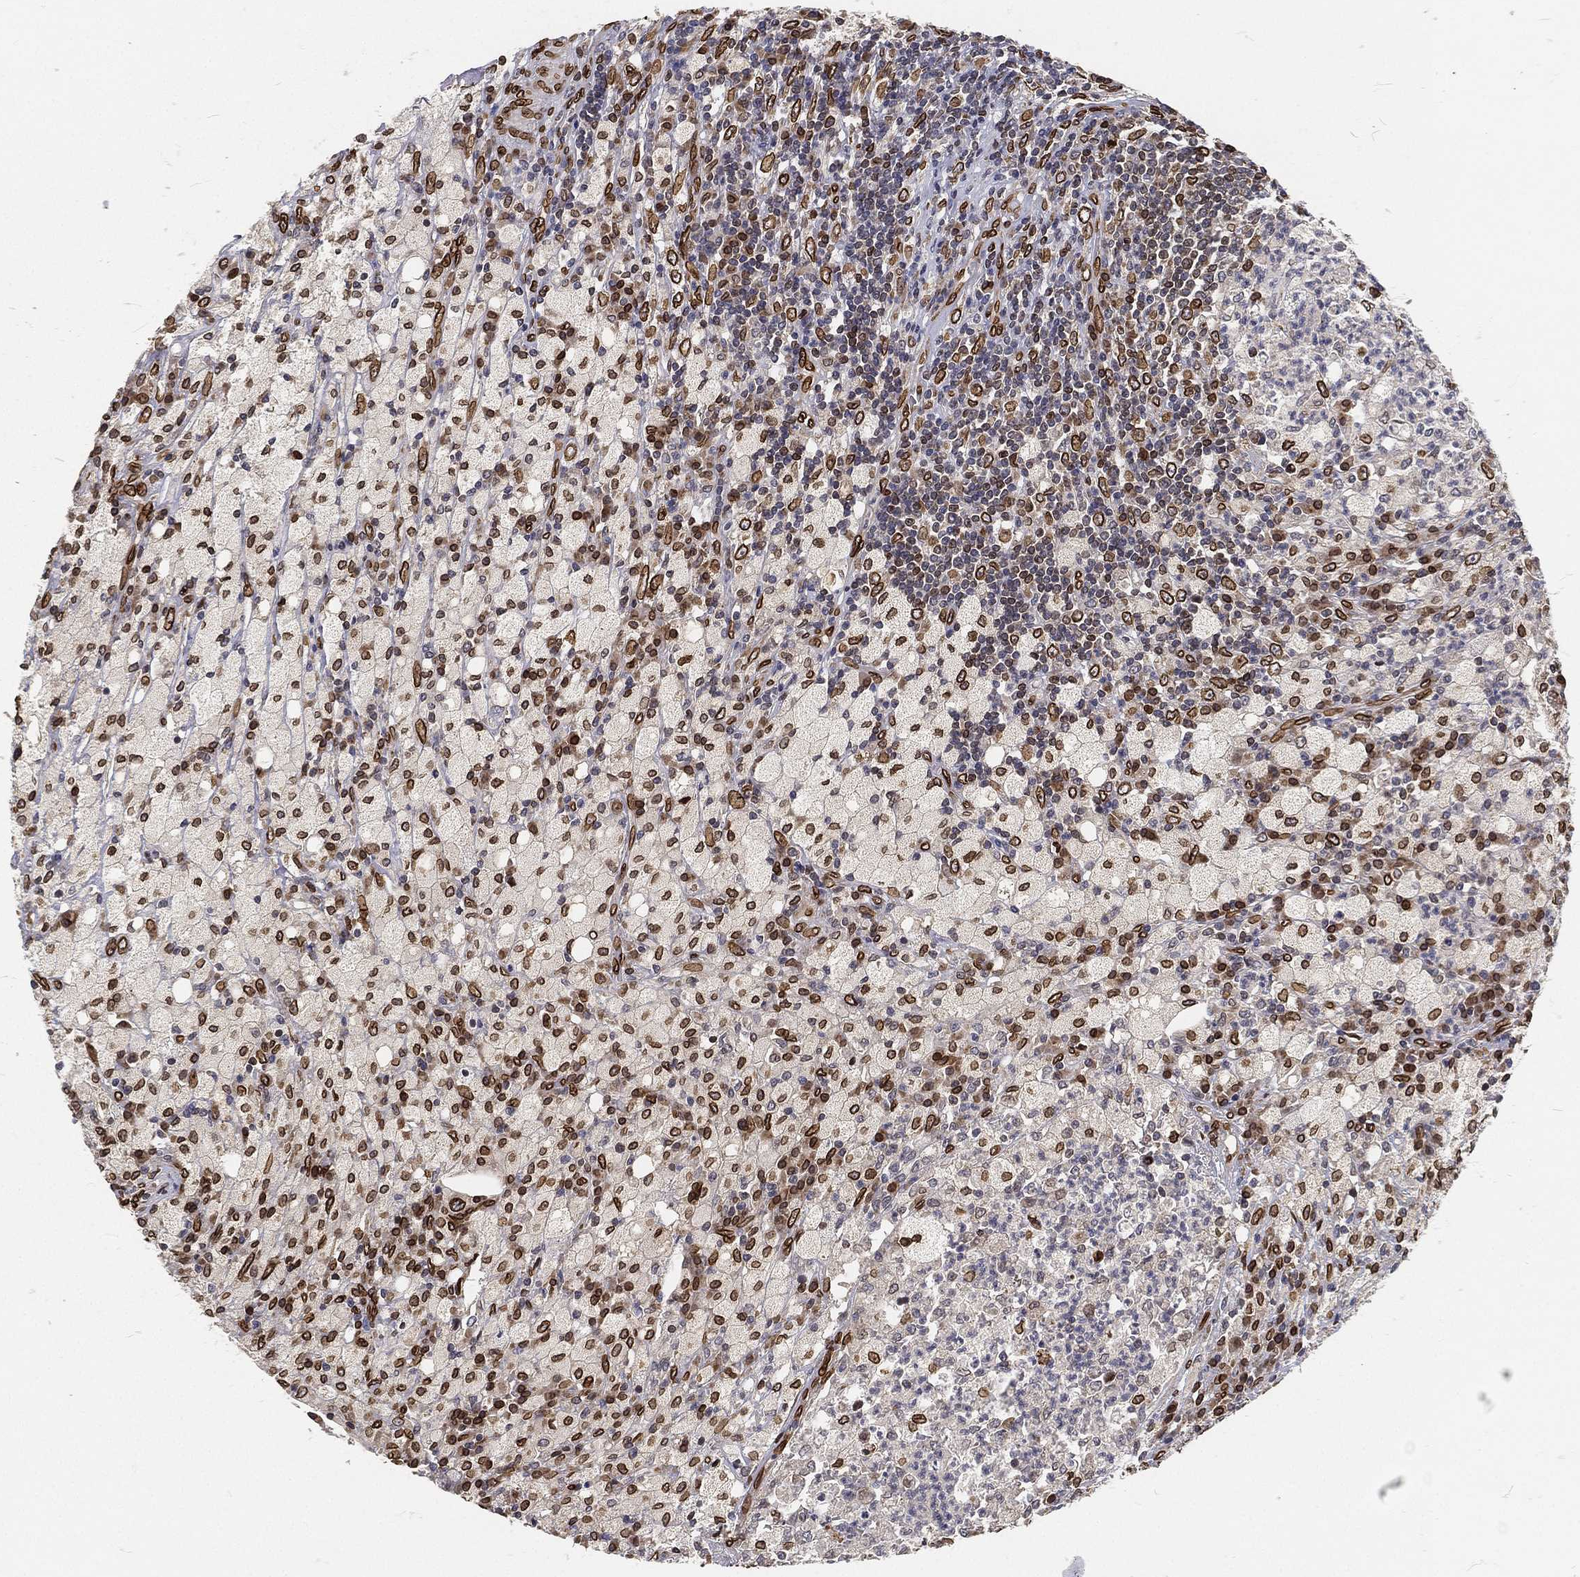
{"staining": {"intensity": "strong", "quantity": "25%-75%", "location": "cytoplasmic/membranous,nuclear"}, "tissue": "testis cancer", "cell_type": "Tumor cells", "image_type": "cancer", "snomed": [{"axis": "morphology", "description": "Necrosis, NOS"}, {"axis": "morphology", "description": "Carcinoma, Embryonal, NOS"}, {"axis": "topography", "description": "Testis"}], "caption": "Testis embryonal carcinoma stained with DAB immunohistochemistry shows high levels of strong cytoplasmic/membranous and nuclear staining in approximately 25%-75% of tumor cells. (DAB IHC with brightfield microscopy, high magnification).", "gene": "PALB2", "patient": {"sex": "male", "age": 19}}